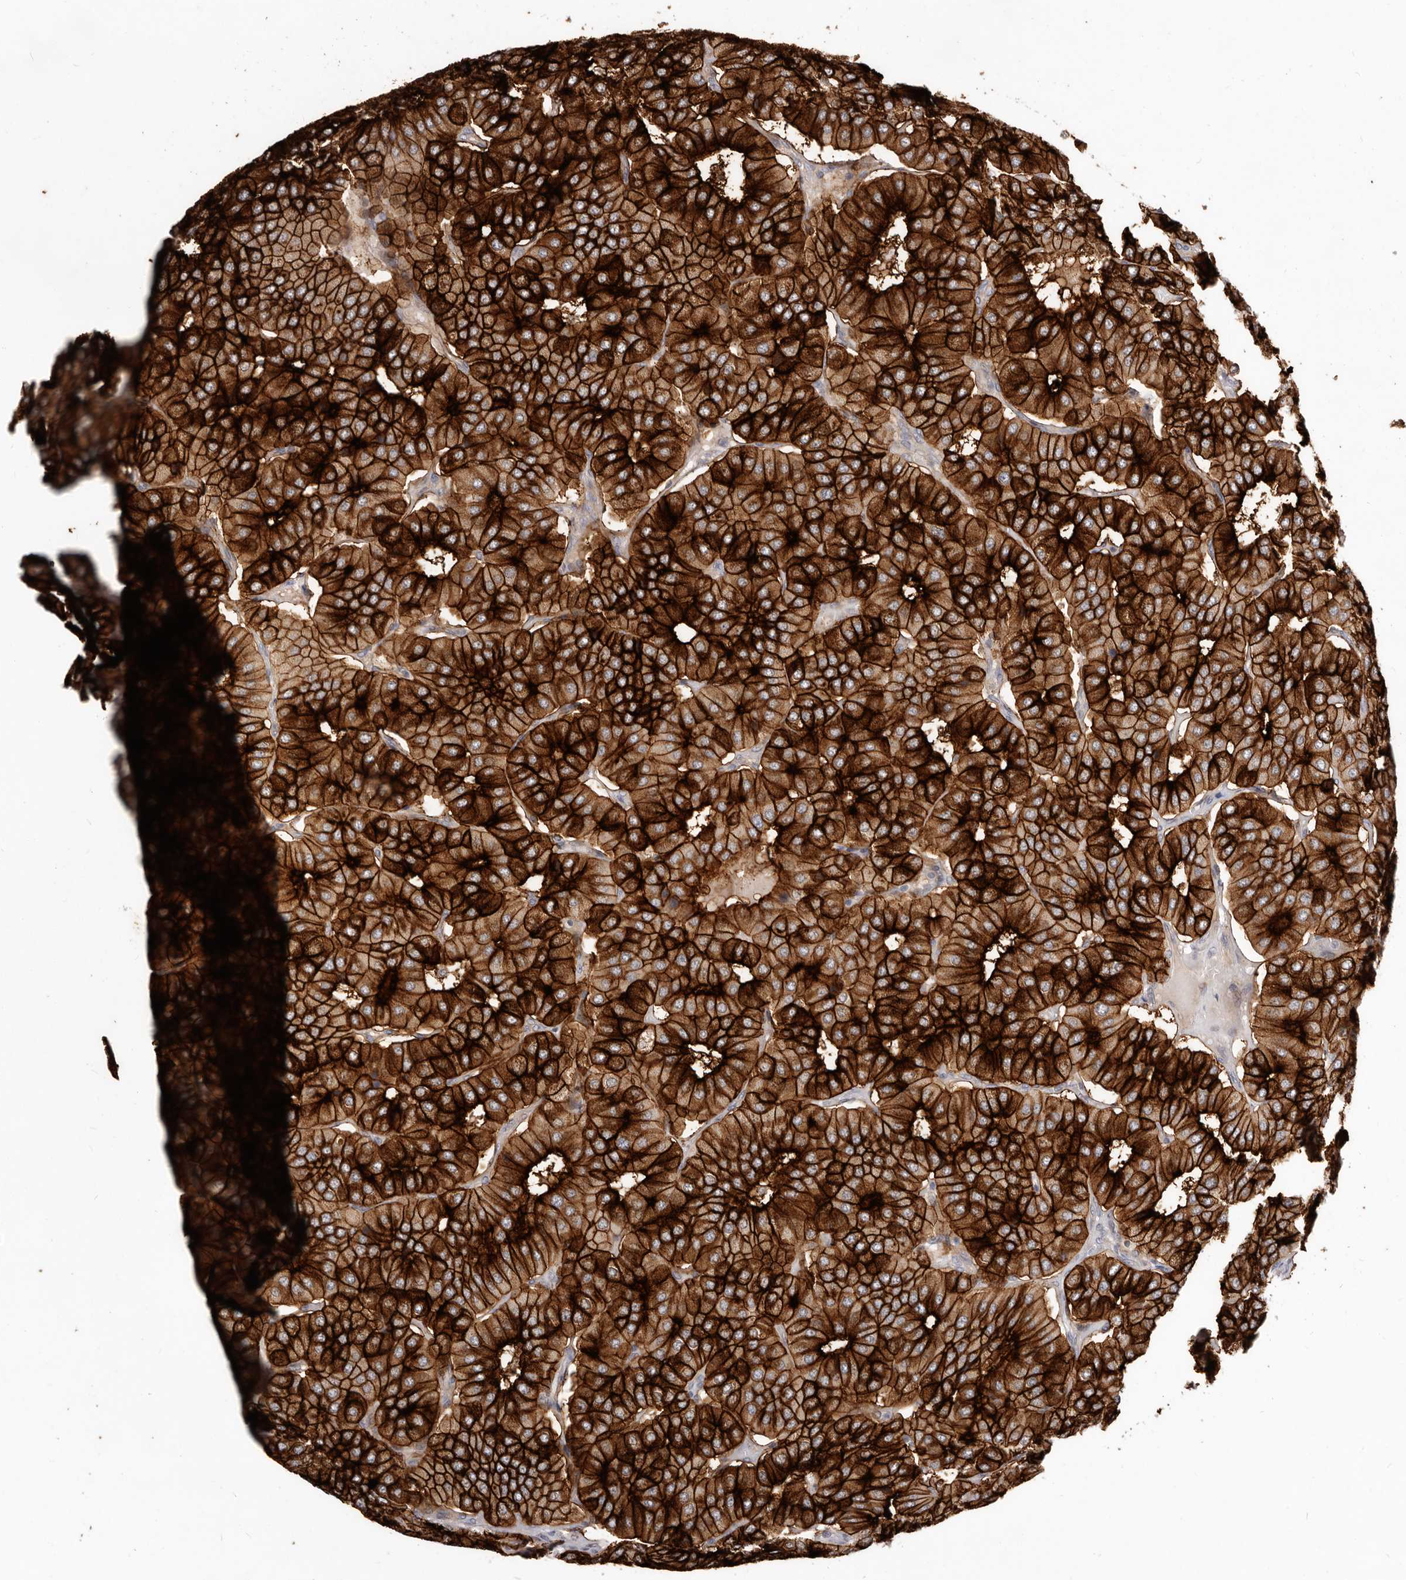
{"staining": {"intensity": "strong", "quantity": ">75%", "location": "cytoplasmic/membranous"}, "tissue": "parathyroid gland", "cell_type": "Glandular cells", "image_type": "normal", "snomed": [{"axis": "morphology", "description": "Normal tissue, NOS"}, {"axis": "morphology", "description": "Adenoma, NOS"}, {"axis": "topography", "description": "Parathyroid gland"}], "caption": "Parathyroid gland stained for a protein displays strong cytoplasmic/membranous positivity in glandular cells.", "gene": "GPATCH4", "patient": {"sex": "female", "age": 86}}